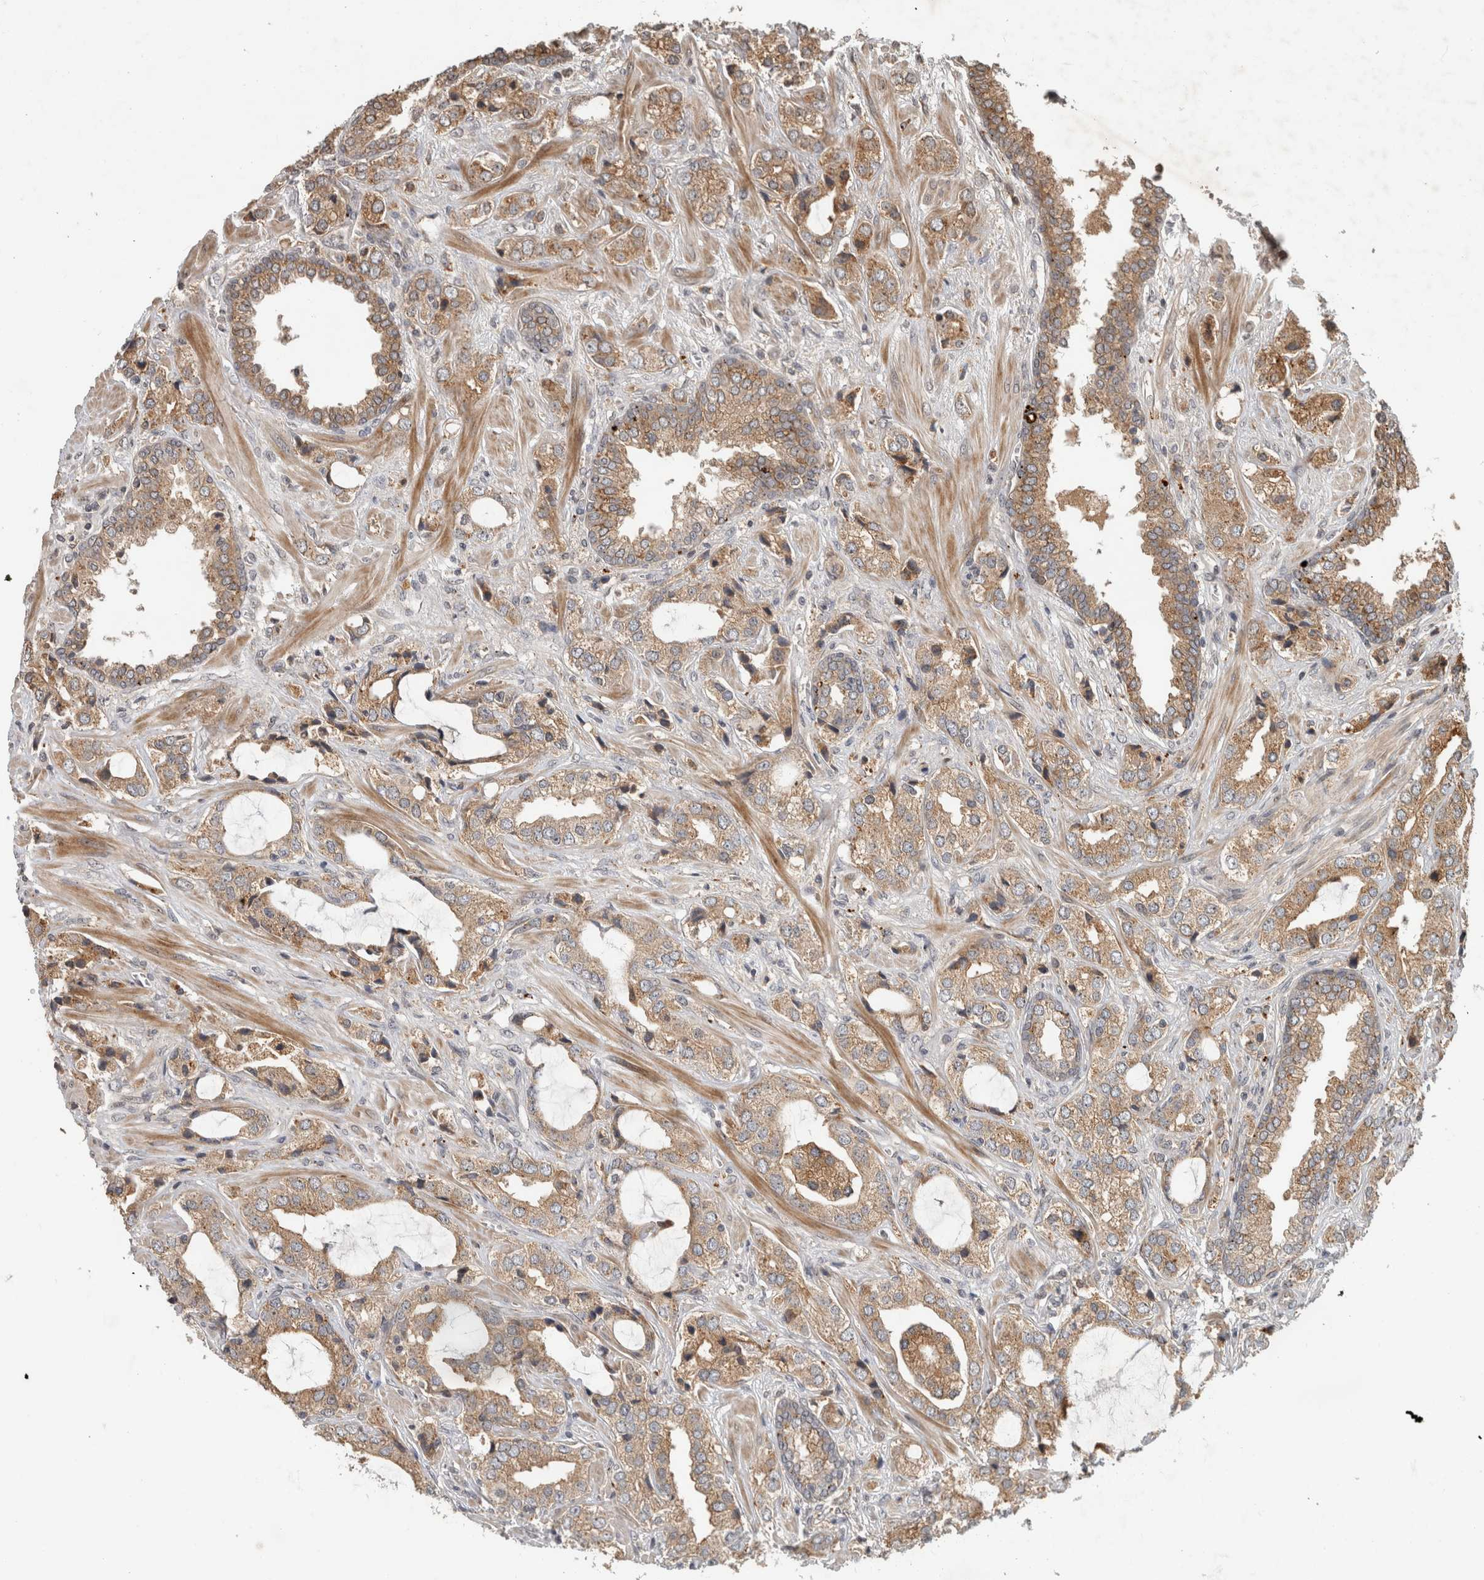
{"staining": {"intensity": "weak", "quantity": ">75%", "location": "cytoplasmic/membranous"}, "tissue": "prostate cancer", "cell_type": "Tumor cells", "image_type": "cancer", "snomed": [{"axis": "morphology", "description": "Adenocarcinoma, High grade"}, {"axis": "topography", "description": "Prostate"}], "caption": "Tumor cells exhibit weak cytoplasmic/membranous staining in approximately >75% of cells in prostate cancer (adenocarcinoma (high-grade)). The staining was performed using DAB (3,3'-diaminobenzidine), with brown indicating positive protein expression. Nuclei are stained blue with hematoxylin.", "gene": "PITPNC1", "patient": {"sex": "male", "age": 66}}